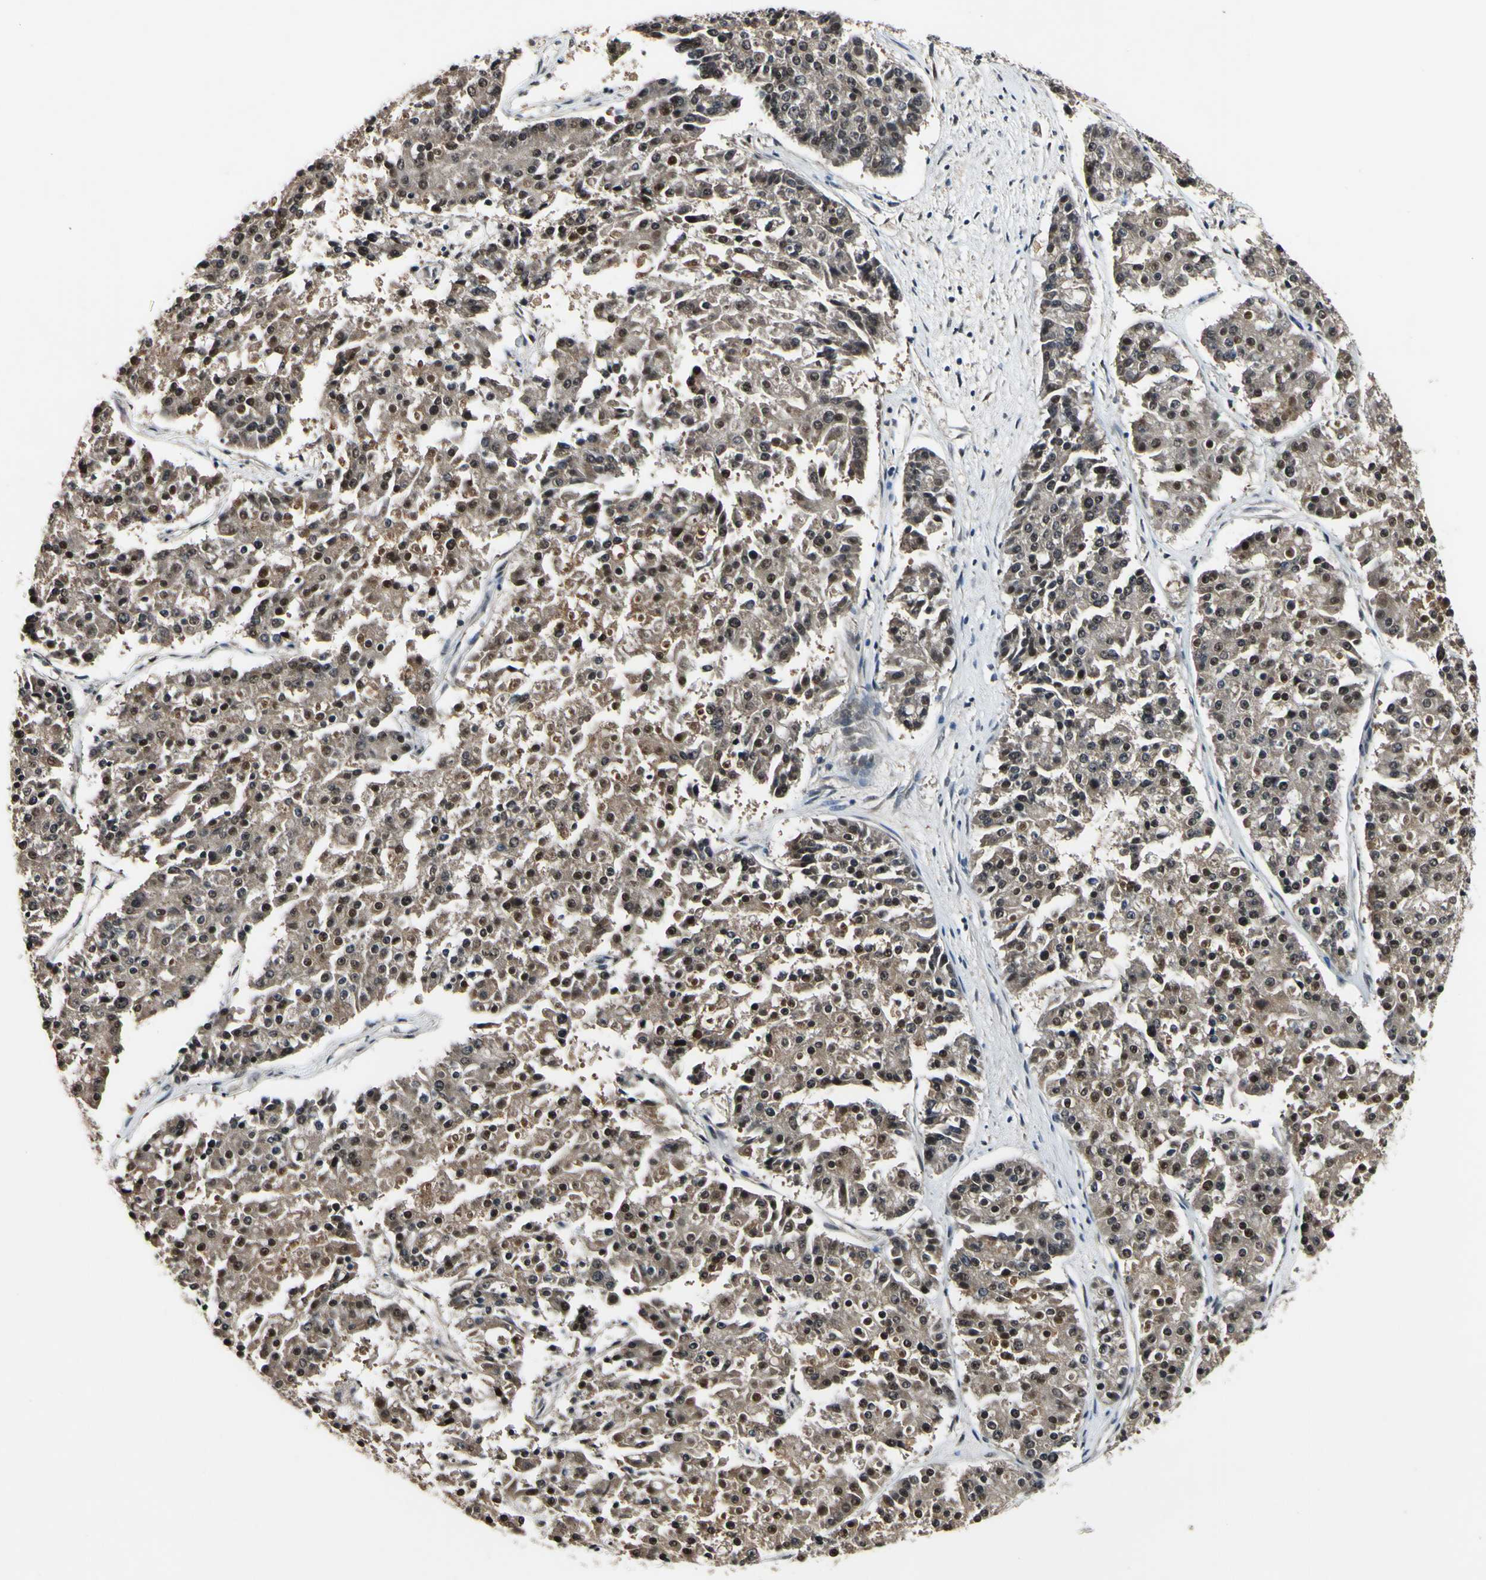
{"staining": {"intensity": "weak", "quantity": ">75%", "location": "cytoplasmic/membranous,nuclear"}, "tissue": "pancreatic cancer", "cell_type": "Tumor cells", "image_type": "cancer", "snomed": [{"axis": "morphology", "description": "Adenocarcinoma, NOS"}, {"axis": "topography", "description": "Pancreas"}], "caption": "Pancreatic adenocarcinoma was stained to show a protein in brown. There is low levels of weak cytoplasmic/membranous and nuclear positivity in about >75% of tumor cells.", "gene": "PSMD10", "patient": {"sex": "male", "age": 50}}